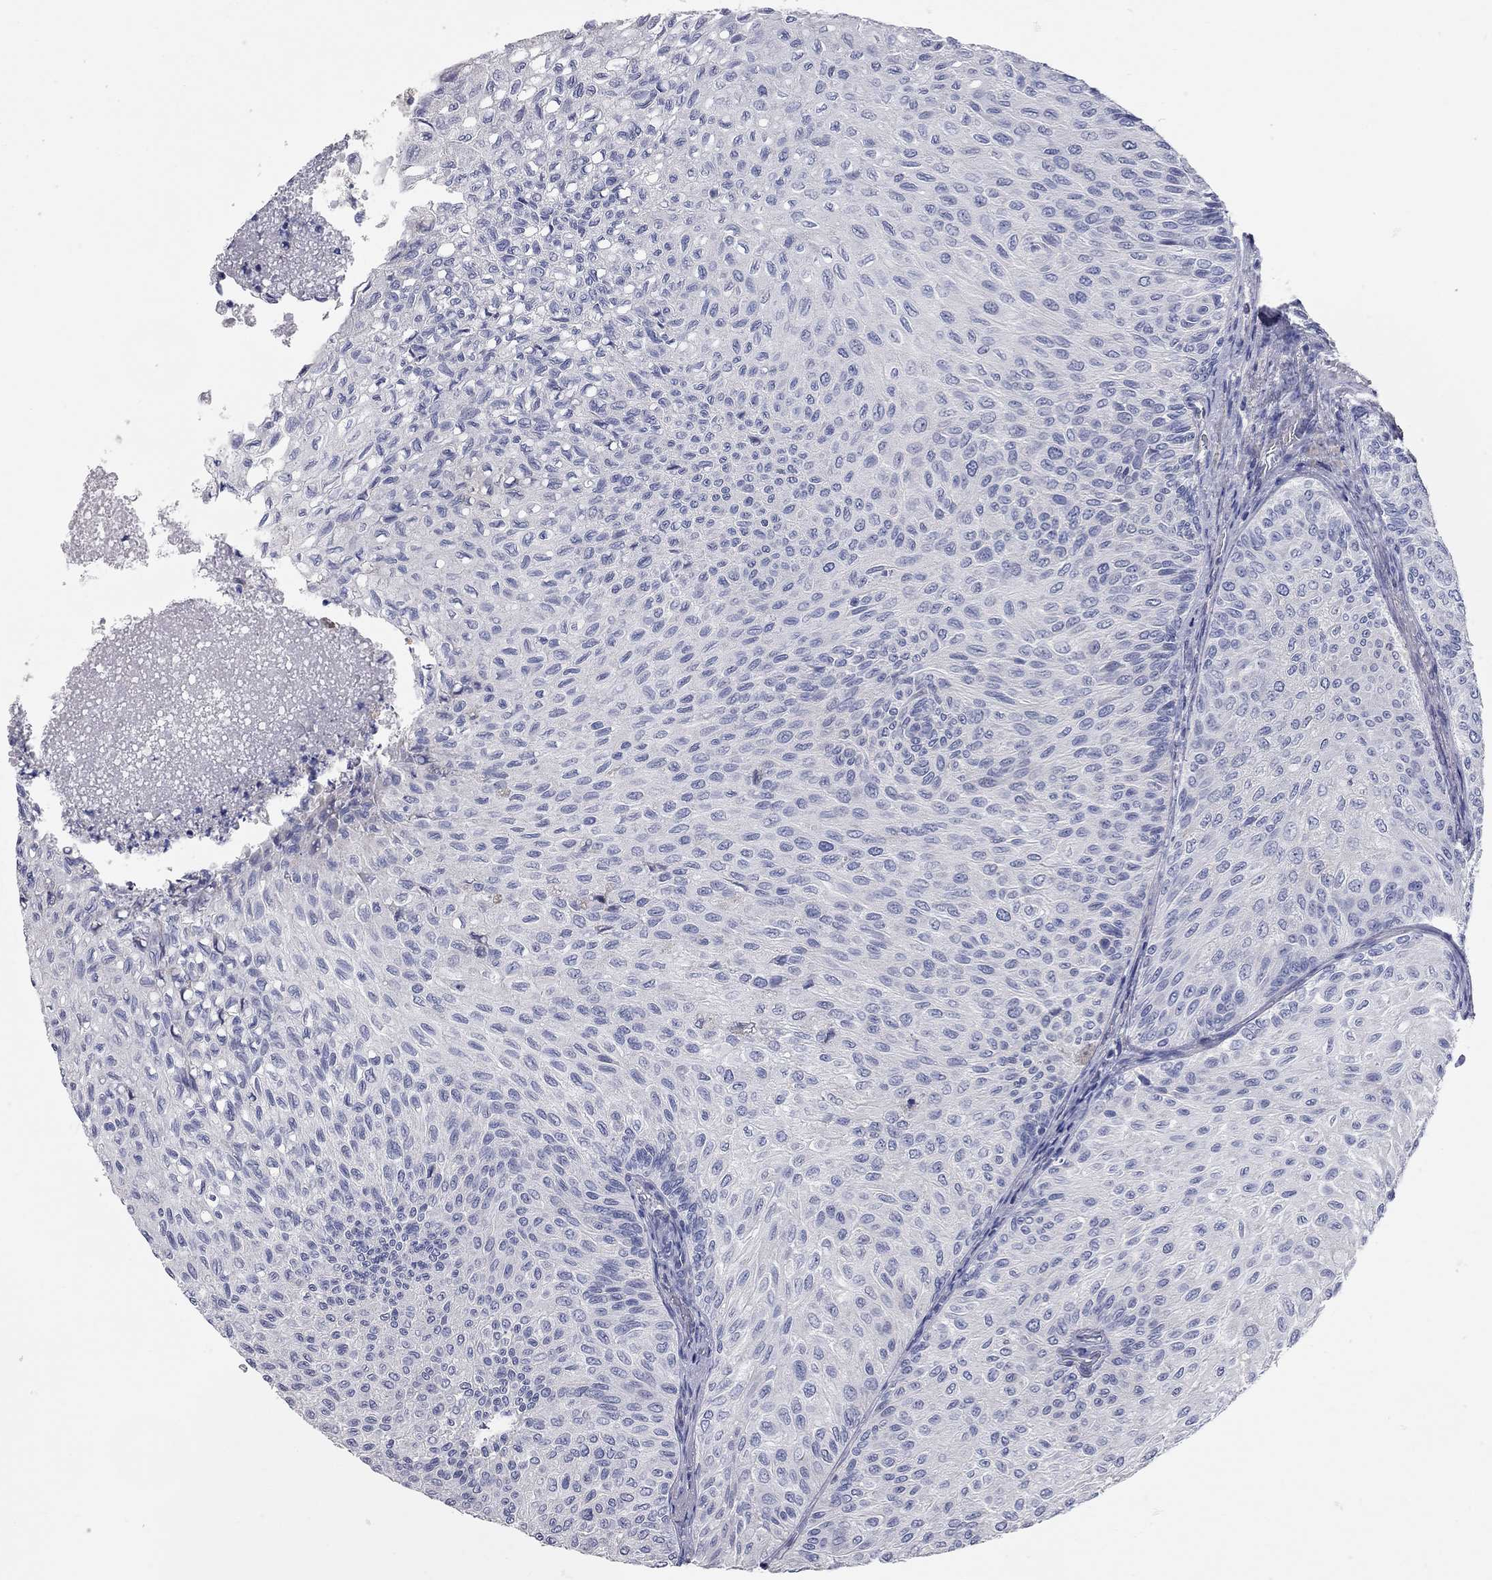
{"staining": {"intensity": "negative", "quantity": "none", "location": "none"}, "tissue": "urothelial cancer", "cell_type": "Tumor cells", "image_type": "cancer", "snomed": [{"axis": "morphology", "description": "Urothelial carcinoma, Low grade"}, {"axis": "topography", "description": "Urinary bladder"}], "caption": "Low-grade urothelial carcinoma was stained to show a protein in brown. There is no significant positivity in tumor cells.", "gene": "XAGE2", "patient": {"sex": "male", "age": 78}}